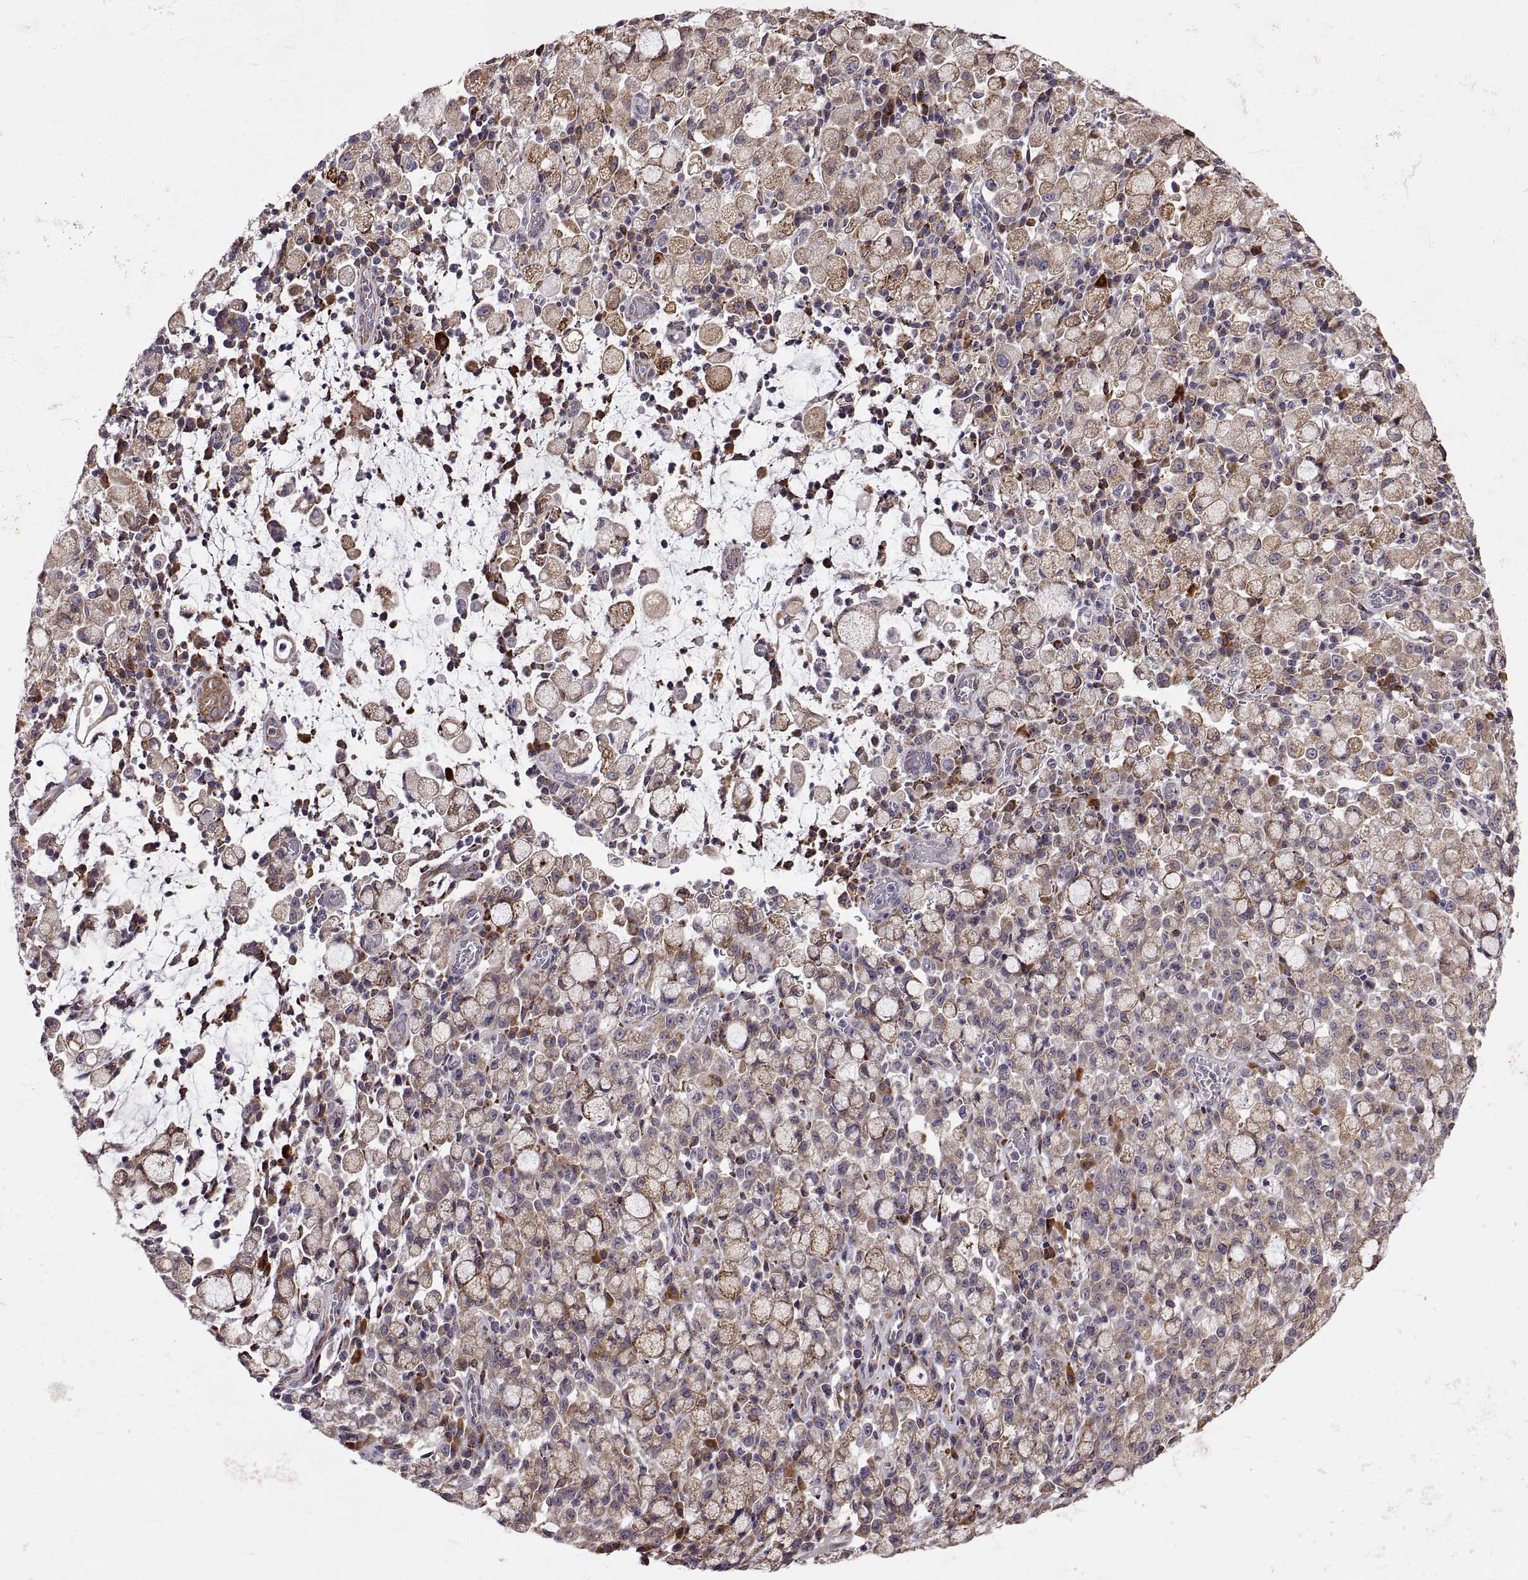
{"staining": {"intensity": "moderate", "quantity": ">75%", "location": "cytoplasmic/membranous"}, "tissue": "stomach cancer", "cell_type": "Tumor cells", "image_type": "cancer", "snomed": [{"axis": "morphology", "description": "Adenocarcinoma, NOS"}, {"axis": "topography", "description": "Stomach"}], "caption": "The photomicrograph reveals a brown stain indicating the presence of a protein in the cytoplasmic/membranous of tumor cells in stomach cancer. Ihc stains the protein in brown and the nuclei are stained blue.", "gene": "PLEKHB2", "patient": {"sex": "male", "age": 58}}